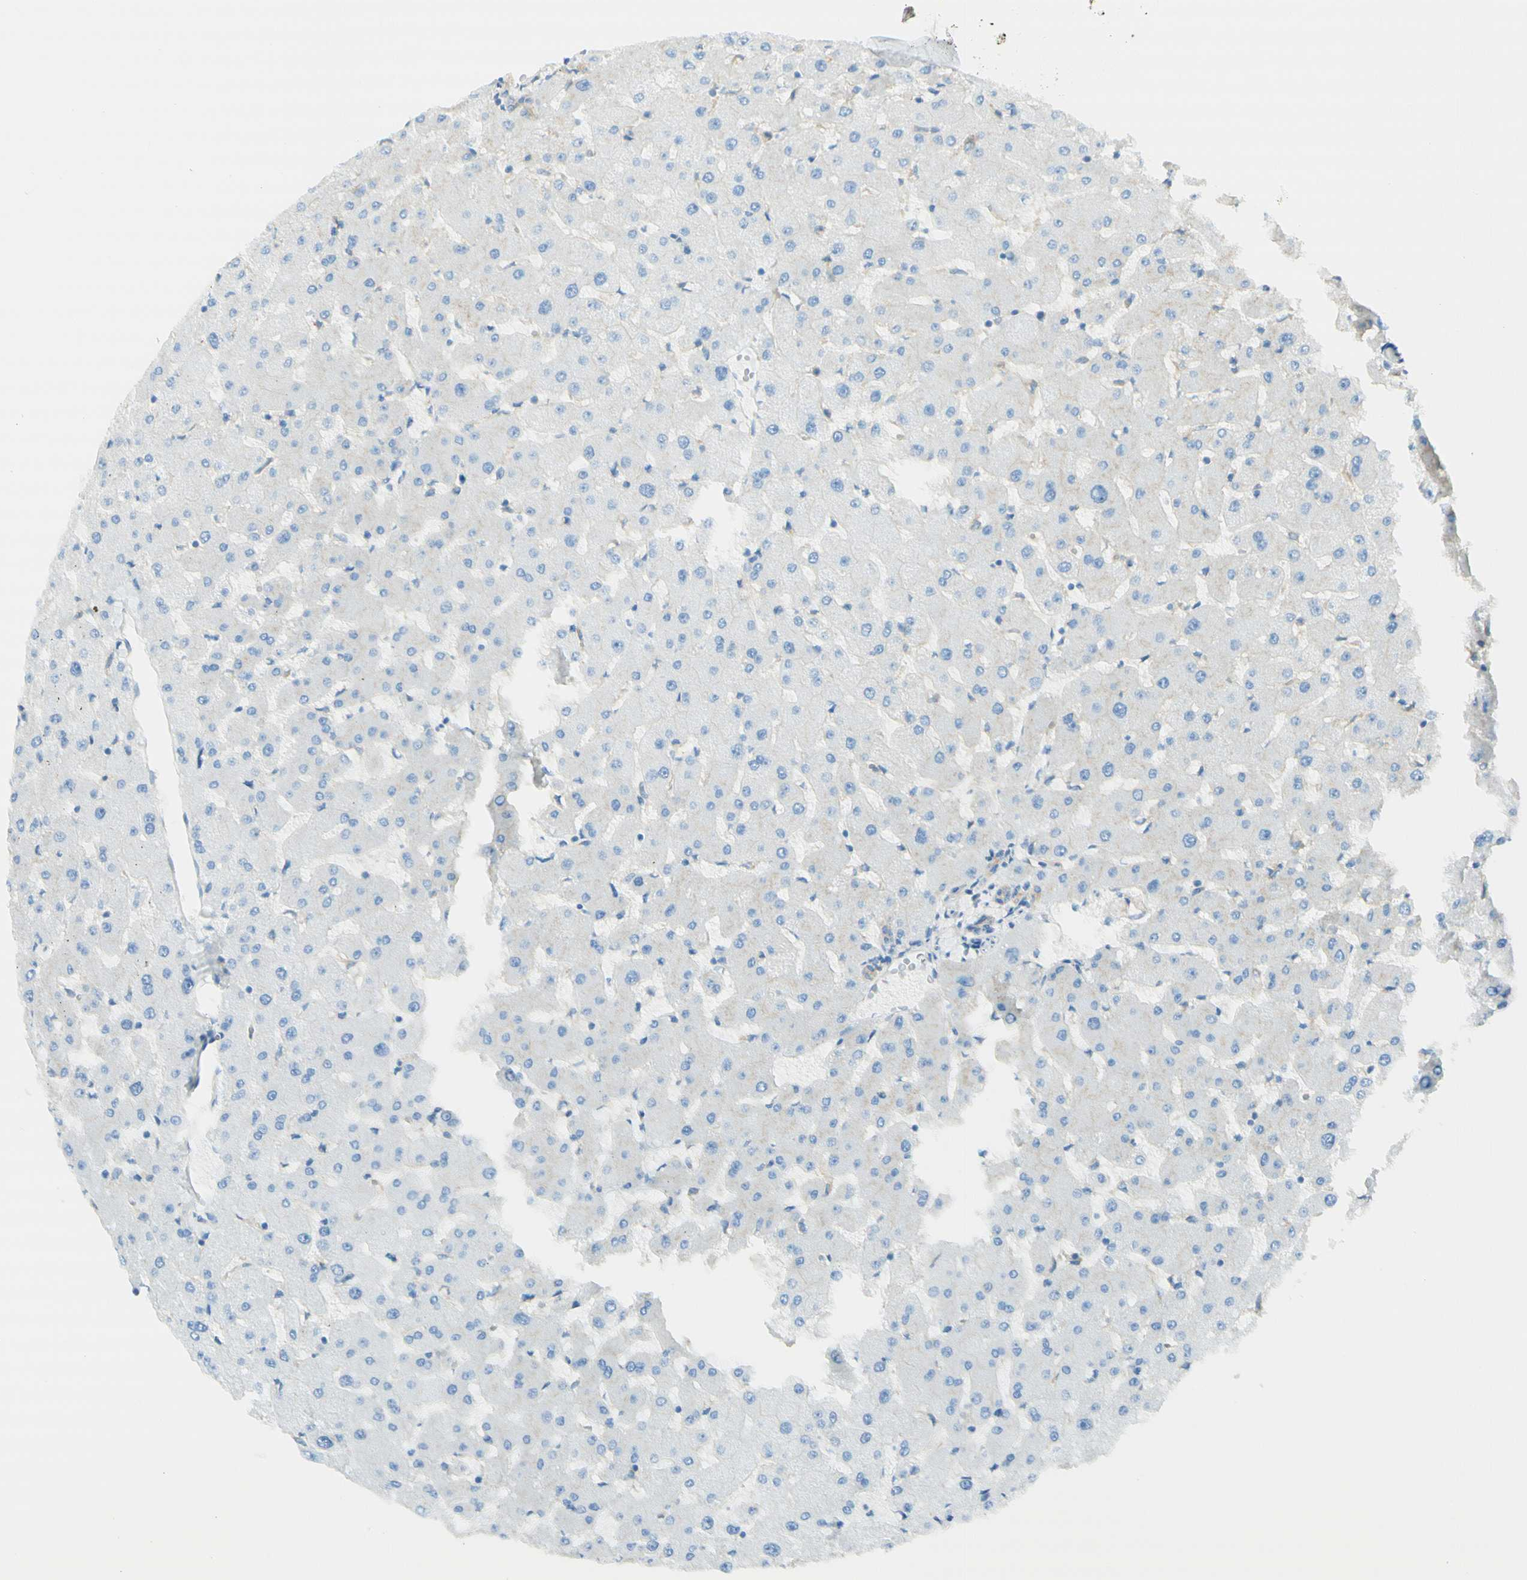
{"staining": {"intensity": "weak", "quantity": ">75%", "location": "cytoplasmic/membranous"}, "tissue": "liver", "cell_type": "Cholangiocytes", "image_type": "normal", "snomed": [{"axis": "morphology", "description": "Normal tissue, NOS"}, {"axis": "topography", "description": "Liver"}], "caption": "An IHC photomicrograph of benign tissue is shown. Protein staining in brown highlights weak cytoplasmic/membranous positivity in liver within cholangiocytes.", "gene": "CLTC", "patient": {"sex": "female", "age": 63}}